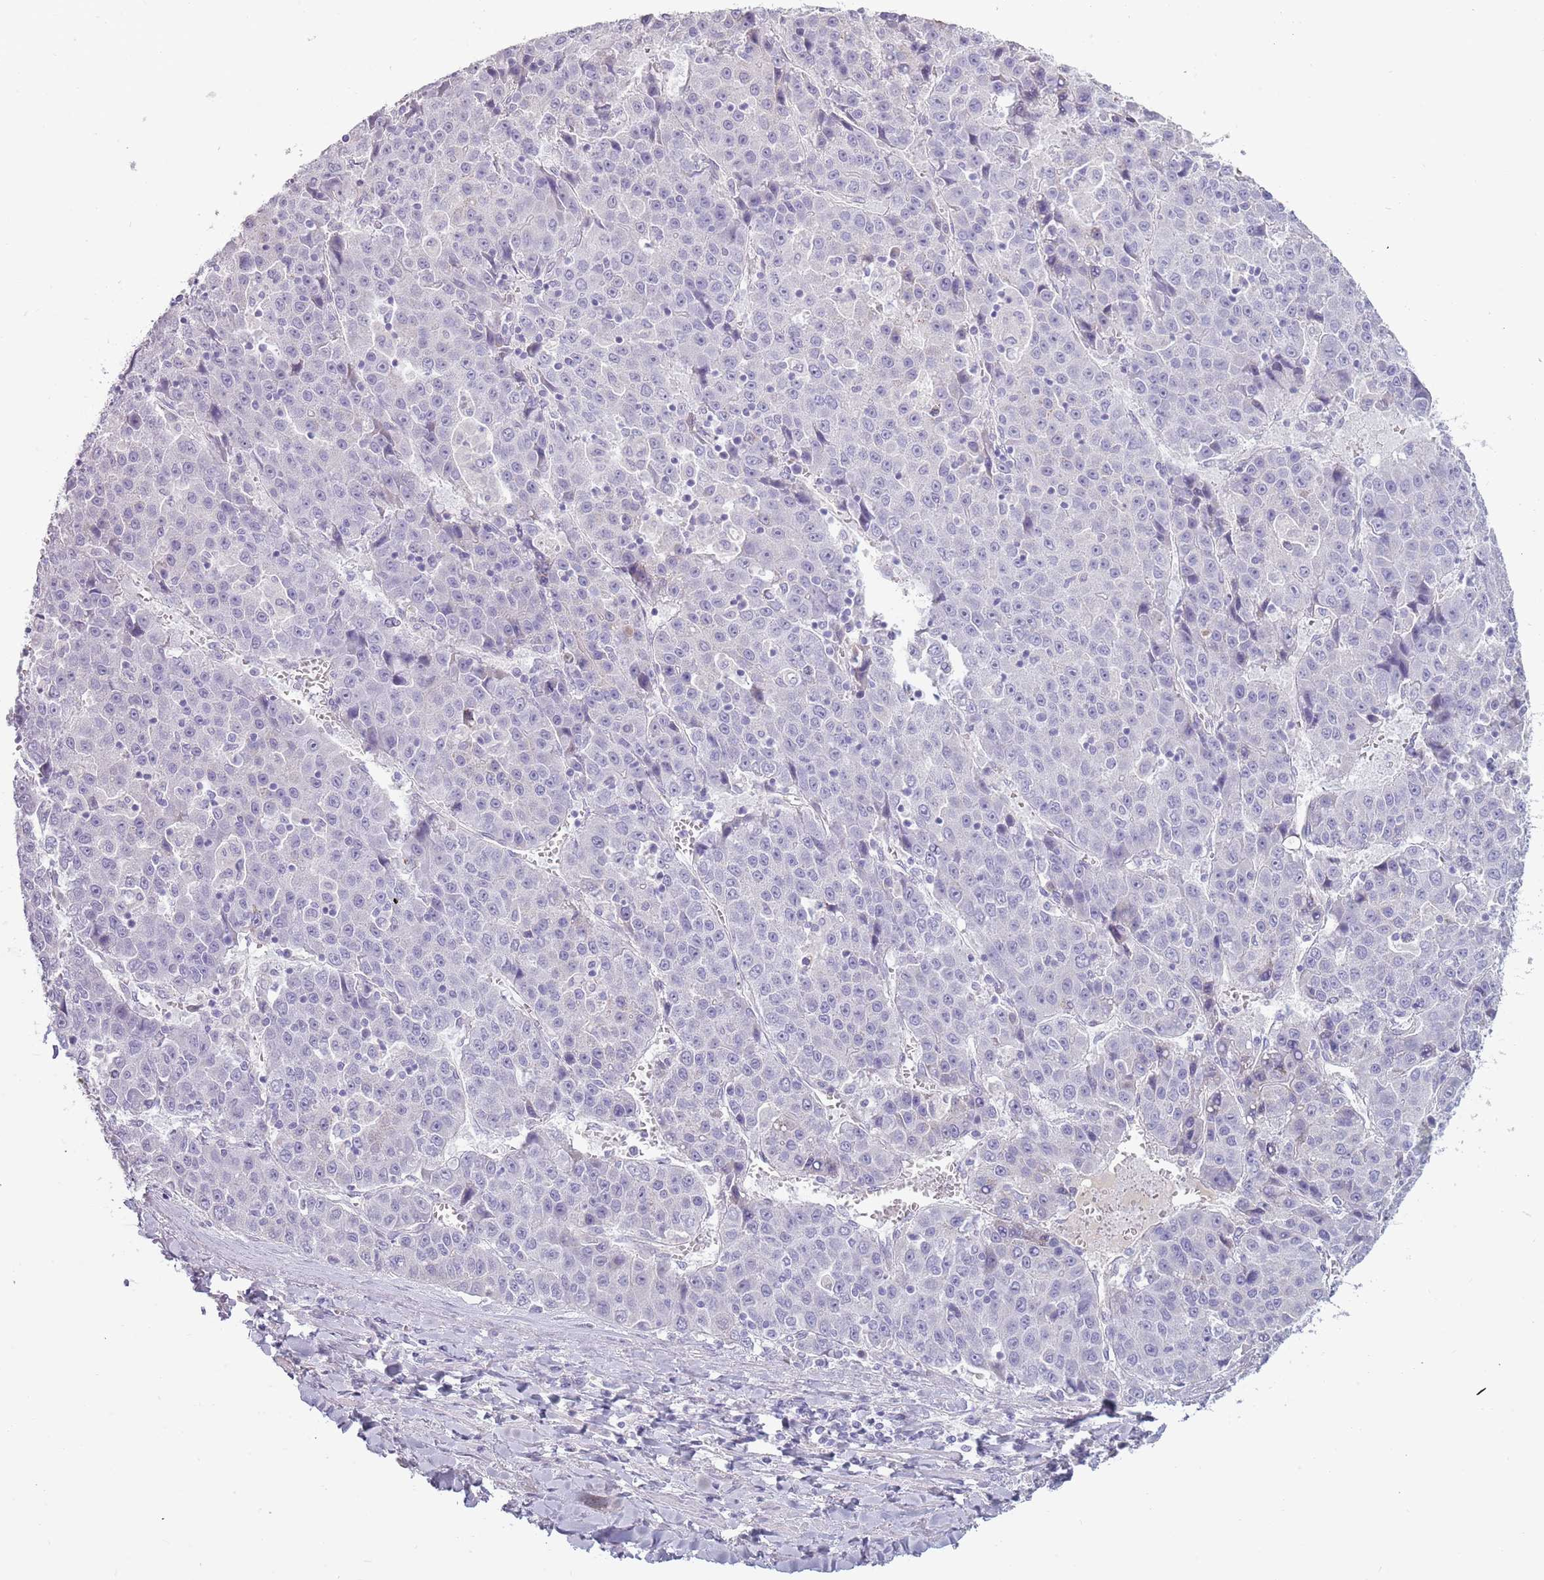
{"staining": {"intensity": "negative", "quantity": "none", "location": "none"}, "tissue": "liver cancer", "cell_type": "Tumor cells", "image_type": "cancer", "snomed": [{"axis": "morphology", "description": "Carcinoma, Hepatocellular, NOS"}, {"axis": "topography", "description": "Liver"}], "caption": "A high-resolution photomicrograph shows immunohistochemistry staining of hepatocellular carcinoma (liver), which displays no significant expression in tumor cells.", "gene": "TNFRSF6B", "patient": {"sex": "female", "age": 53}}